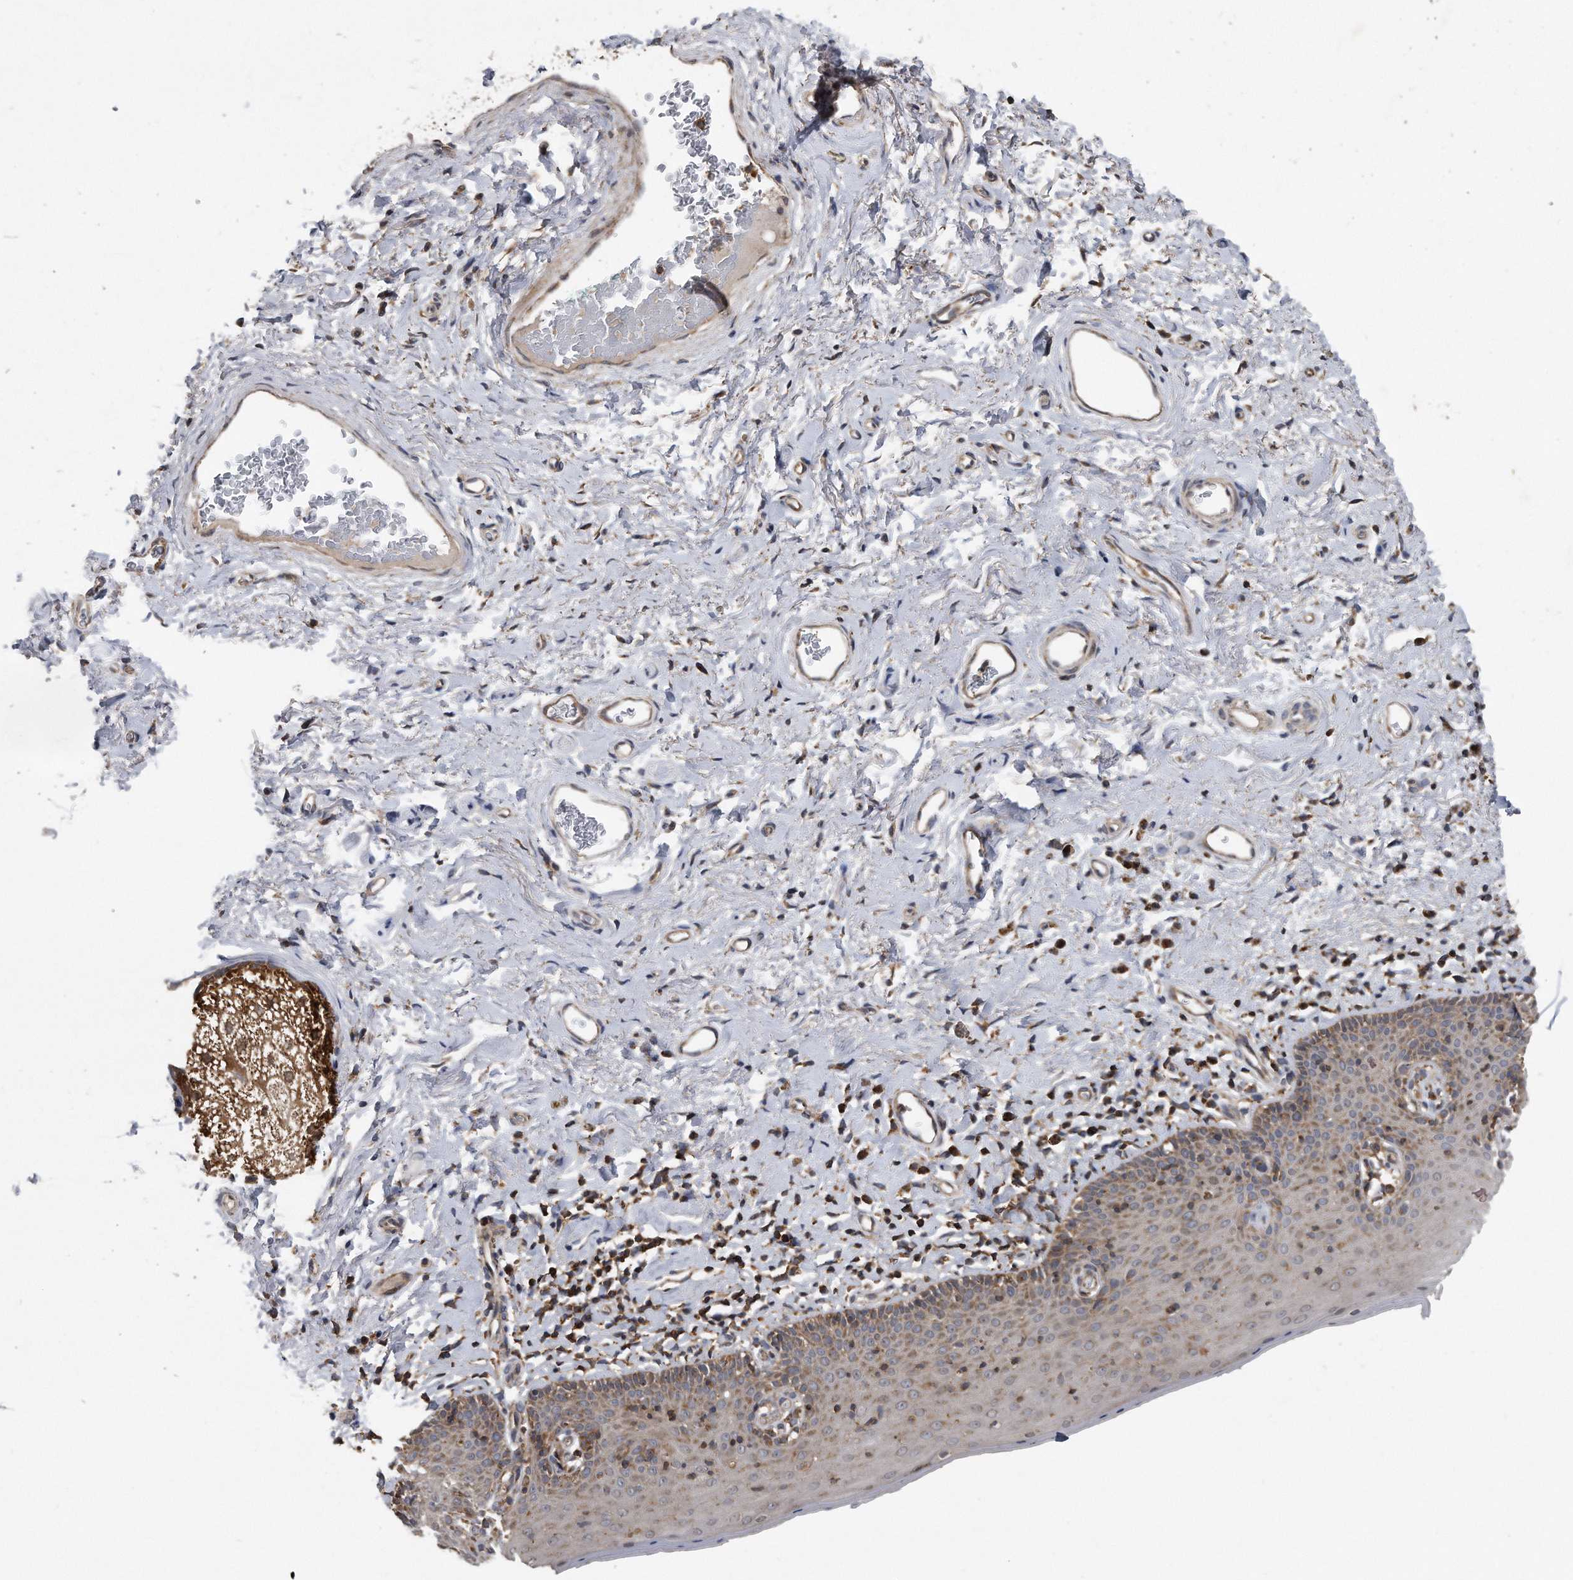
{"staining": {"intensity": "weak", "quantity": ">75%", "location": "cytoplasmic/membranous"}, "tissue": "skin", "cell_type": "Epidermal cells", "image_type": "normal", "snomed": [{"axis": "morphology", "description": "Normal tissue, NOS"}, {"axis": "topography", "description": "Vulva"}], "caption": "Immunohistochemistry micrograph of benign human skin stained for a protein (brown), which displays low levels of weak cytoplasmic/membranous staining in approximately >75% of epidermal cells.", "gene": "ALPK2", "patient": {"sex": "female", "age": 66}}